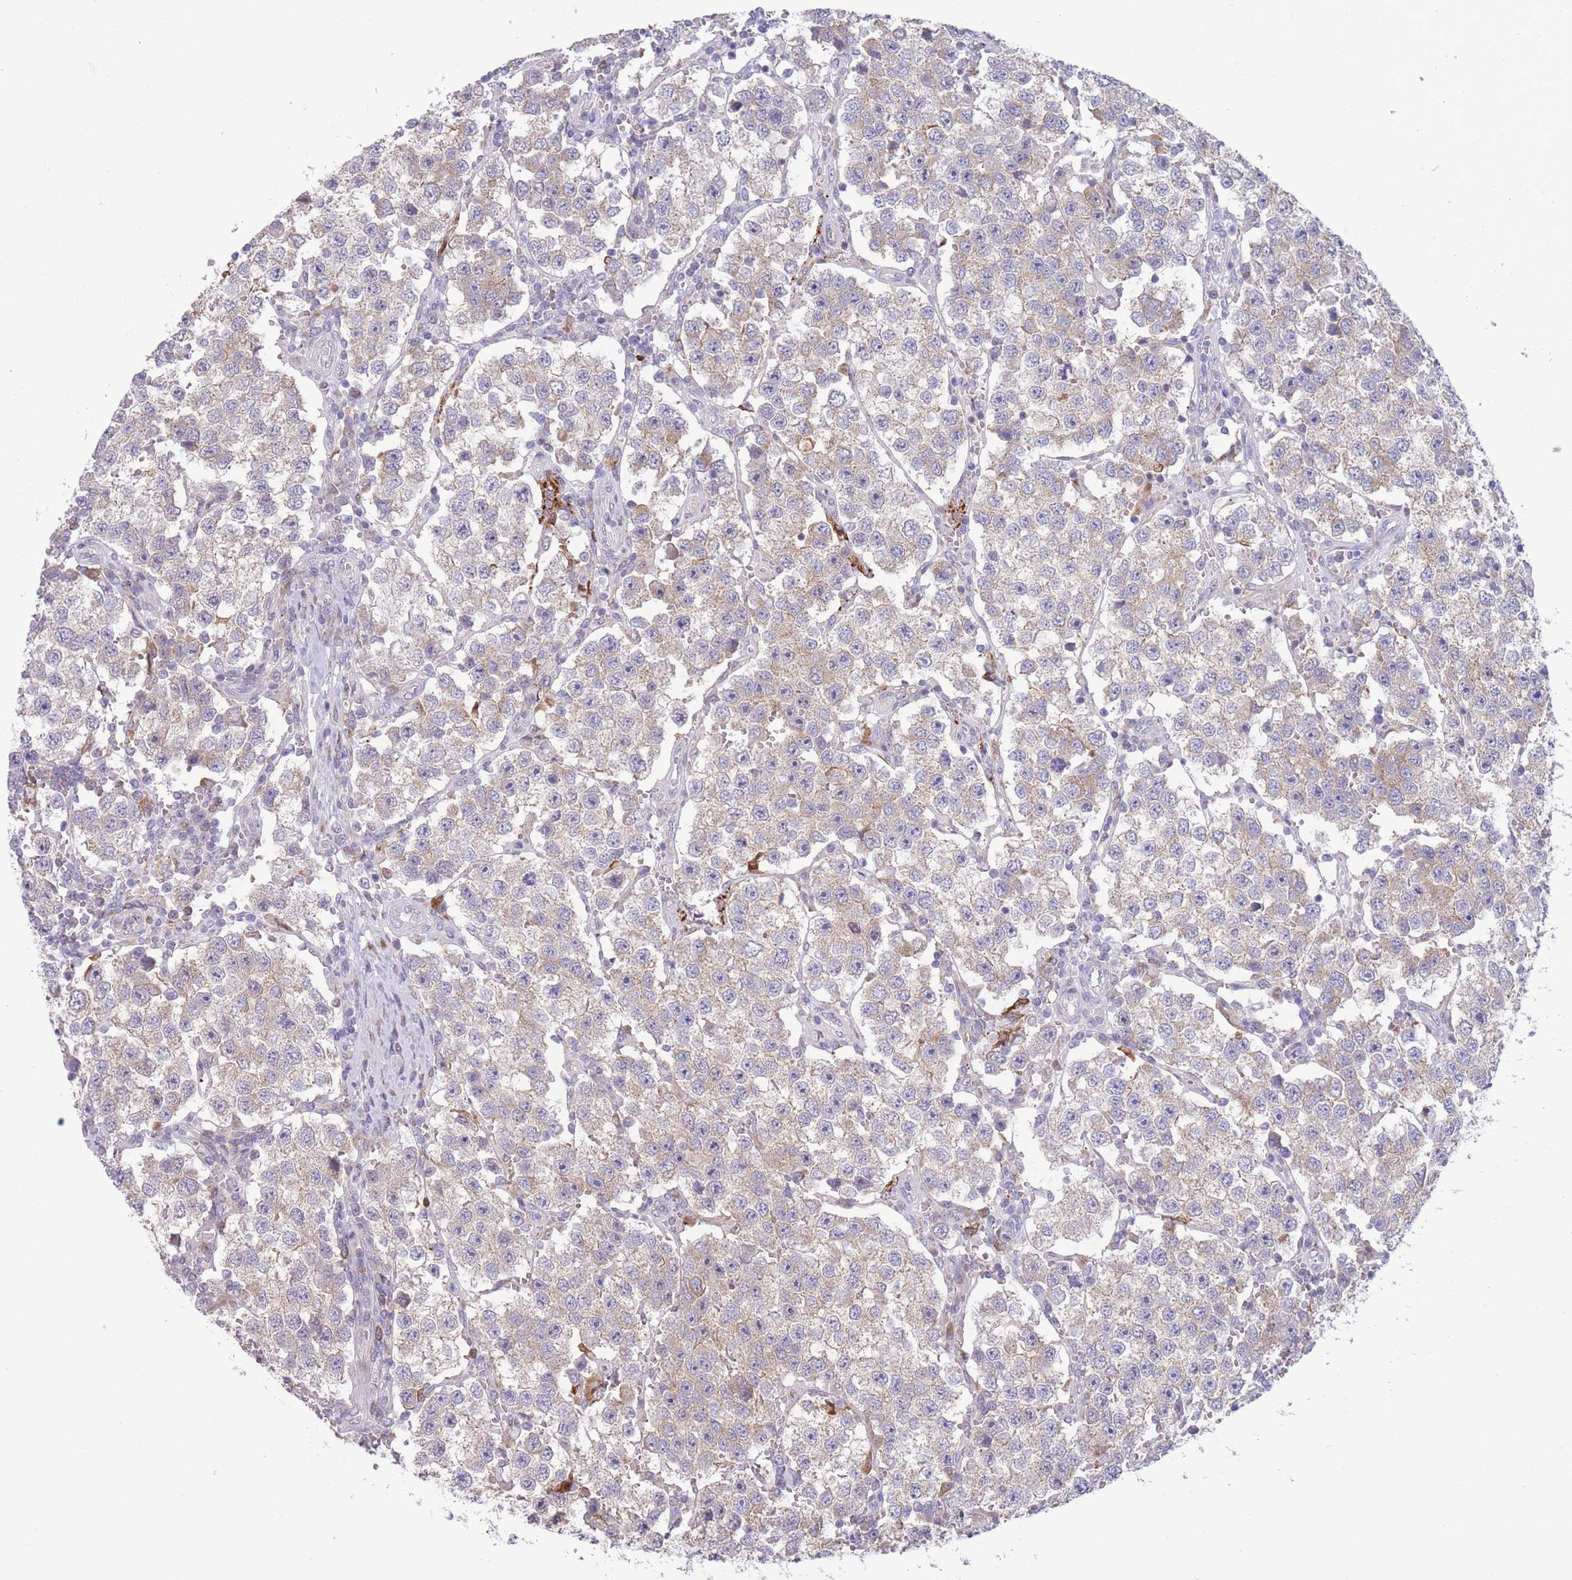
{"staining": {"intensity": "weak", "quantity": "<25%", "location": "cytoplasmic/membranous"}, "tissue": "testis cancer", "cell_type": "Tumor cells", "image_type": "cancer", "snomed": [{"axis": "morphology", "description": "Seminoma, NOS"}, {"axis": "topography", "description": "Testis"}], "caption": "Tumor cells are negative for protein expression in human testis cancer (seminoma).", "gene": "PDE4A", "patient": {"sex": "male", "age": 37}}